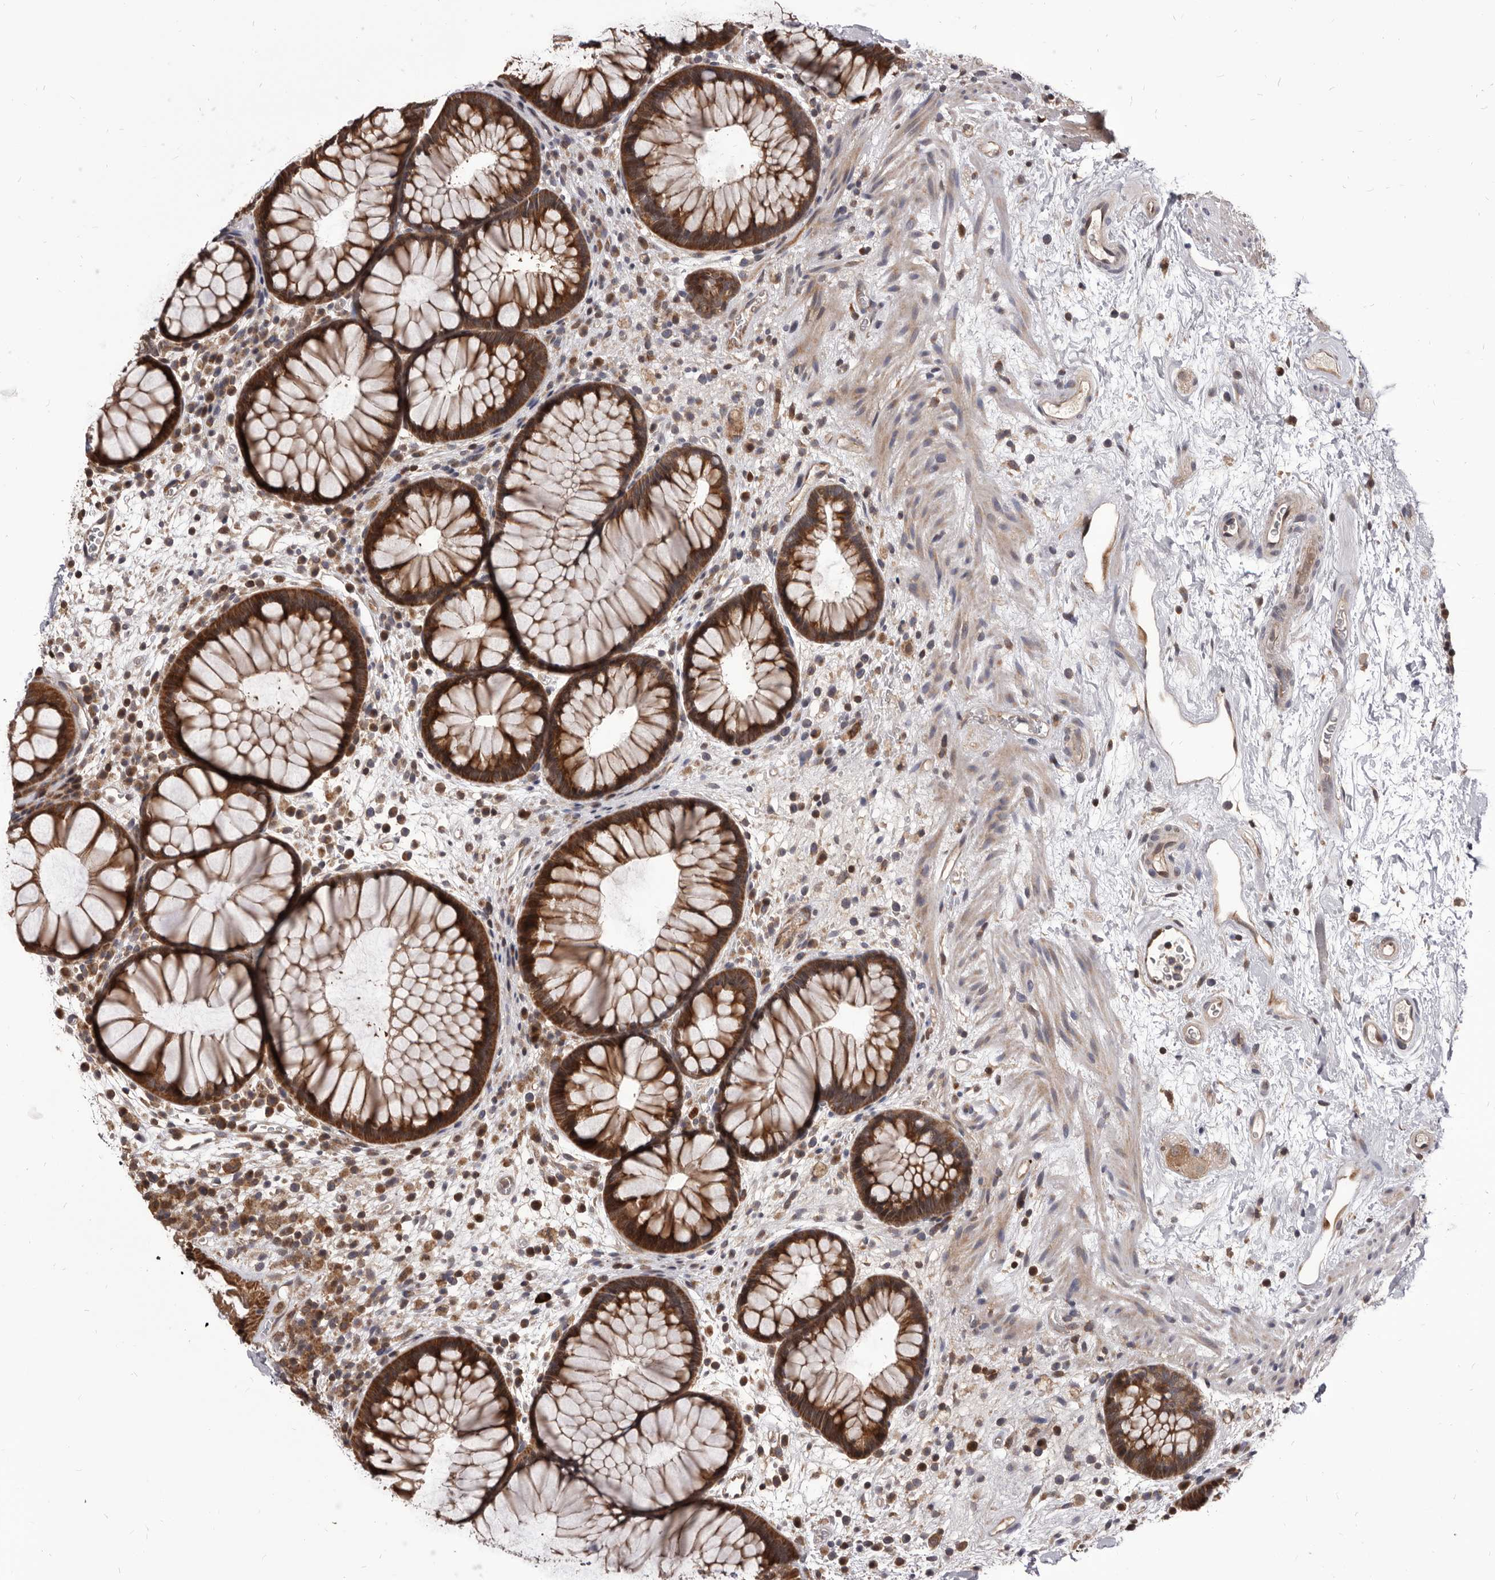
{"staining": {"intensity": "moderate", "quantity": ">75%", "location": "cytoplasmic/membranous"}, "tissue": "rectum", "cell_type": "Glandular cells", "image_type": "normal", "snomed": [{"axis": "morphology", "description": "Normal tissue, NOS"}, {"axis": "topography", "description": "Rectum"}], "caption": "A medium amount of moderate cytoplasmic/membranous staining is seen in approximately >75% of glandular cells in unremarkable rectum. (Brightfield microscopy of DAB IHC at high magnification).", "gene": "MAP3K14", "patient": {"sex": "male", "age": 51}}